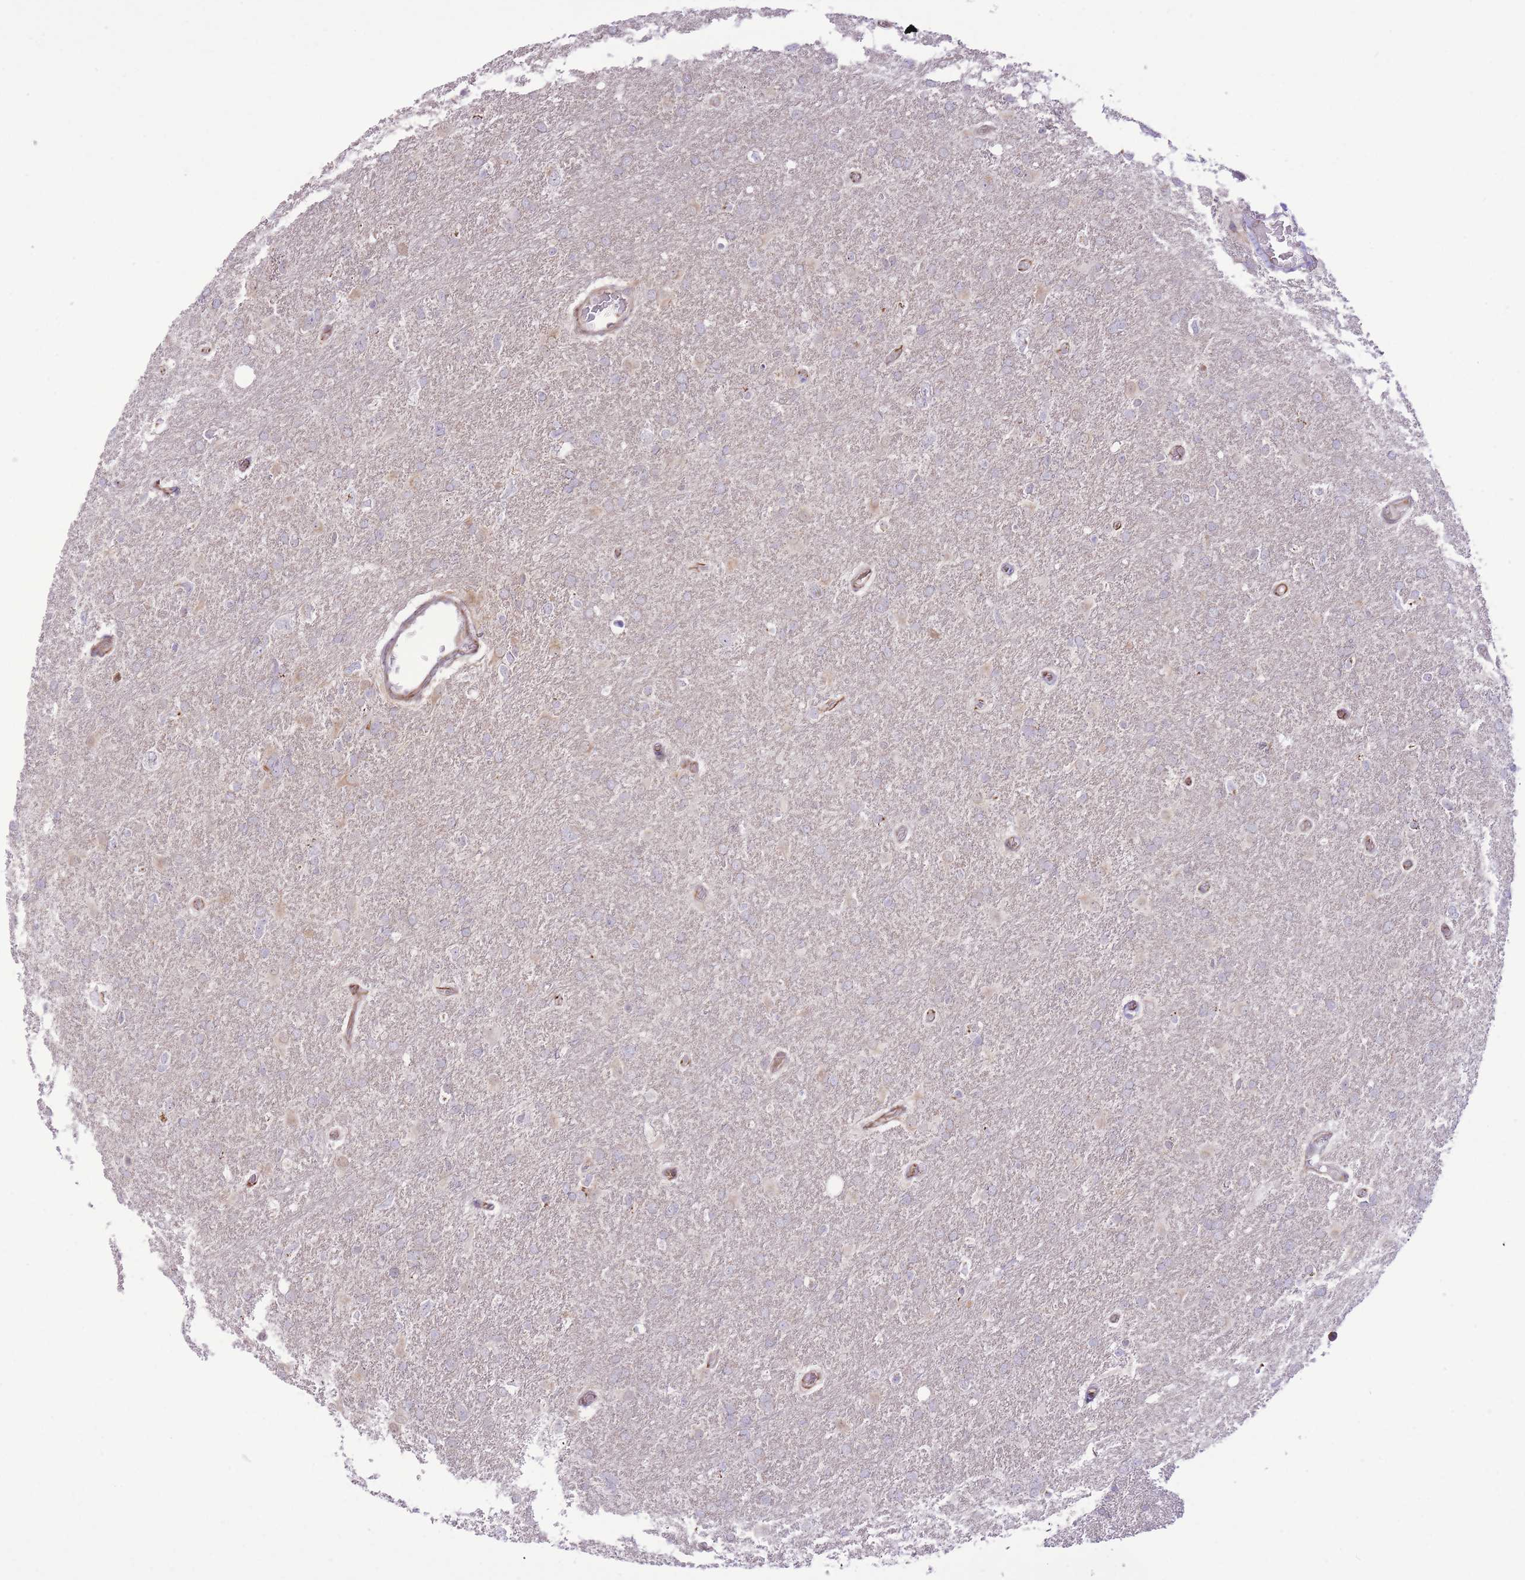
{"staining": {"intensity": "negative", "quantity": "none", "location": "none"}, "tissue": "glioma", "cell_type": "Tumor cells", "image_type": "cancer", "snomed": [{"axis": "morphology", "description": "Glioma, malignant, High grade"}, {"axis": "topography", "description": "Brain"}], "caption": "High power microscopy image of an IHC histopathology image of glioma, revealing no significant positivity in tumor cells.", "gene": "ZBED5", "patient": {"sex": "male", "age": 61}}